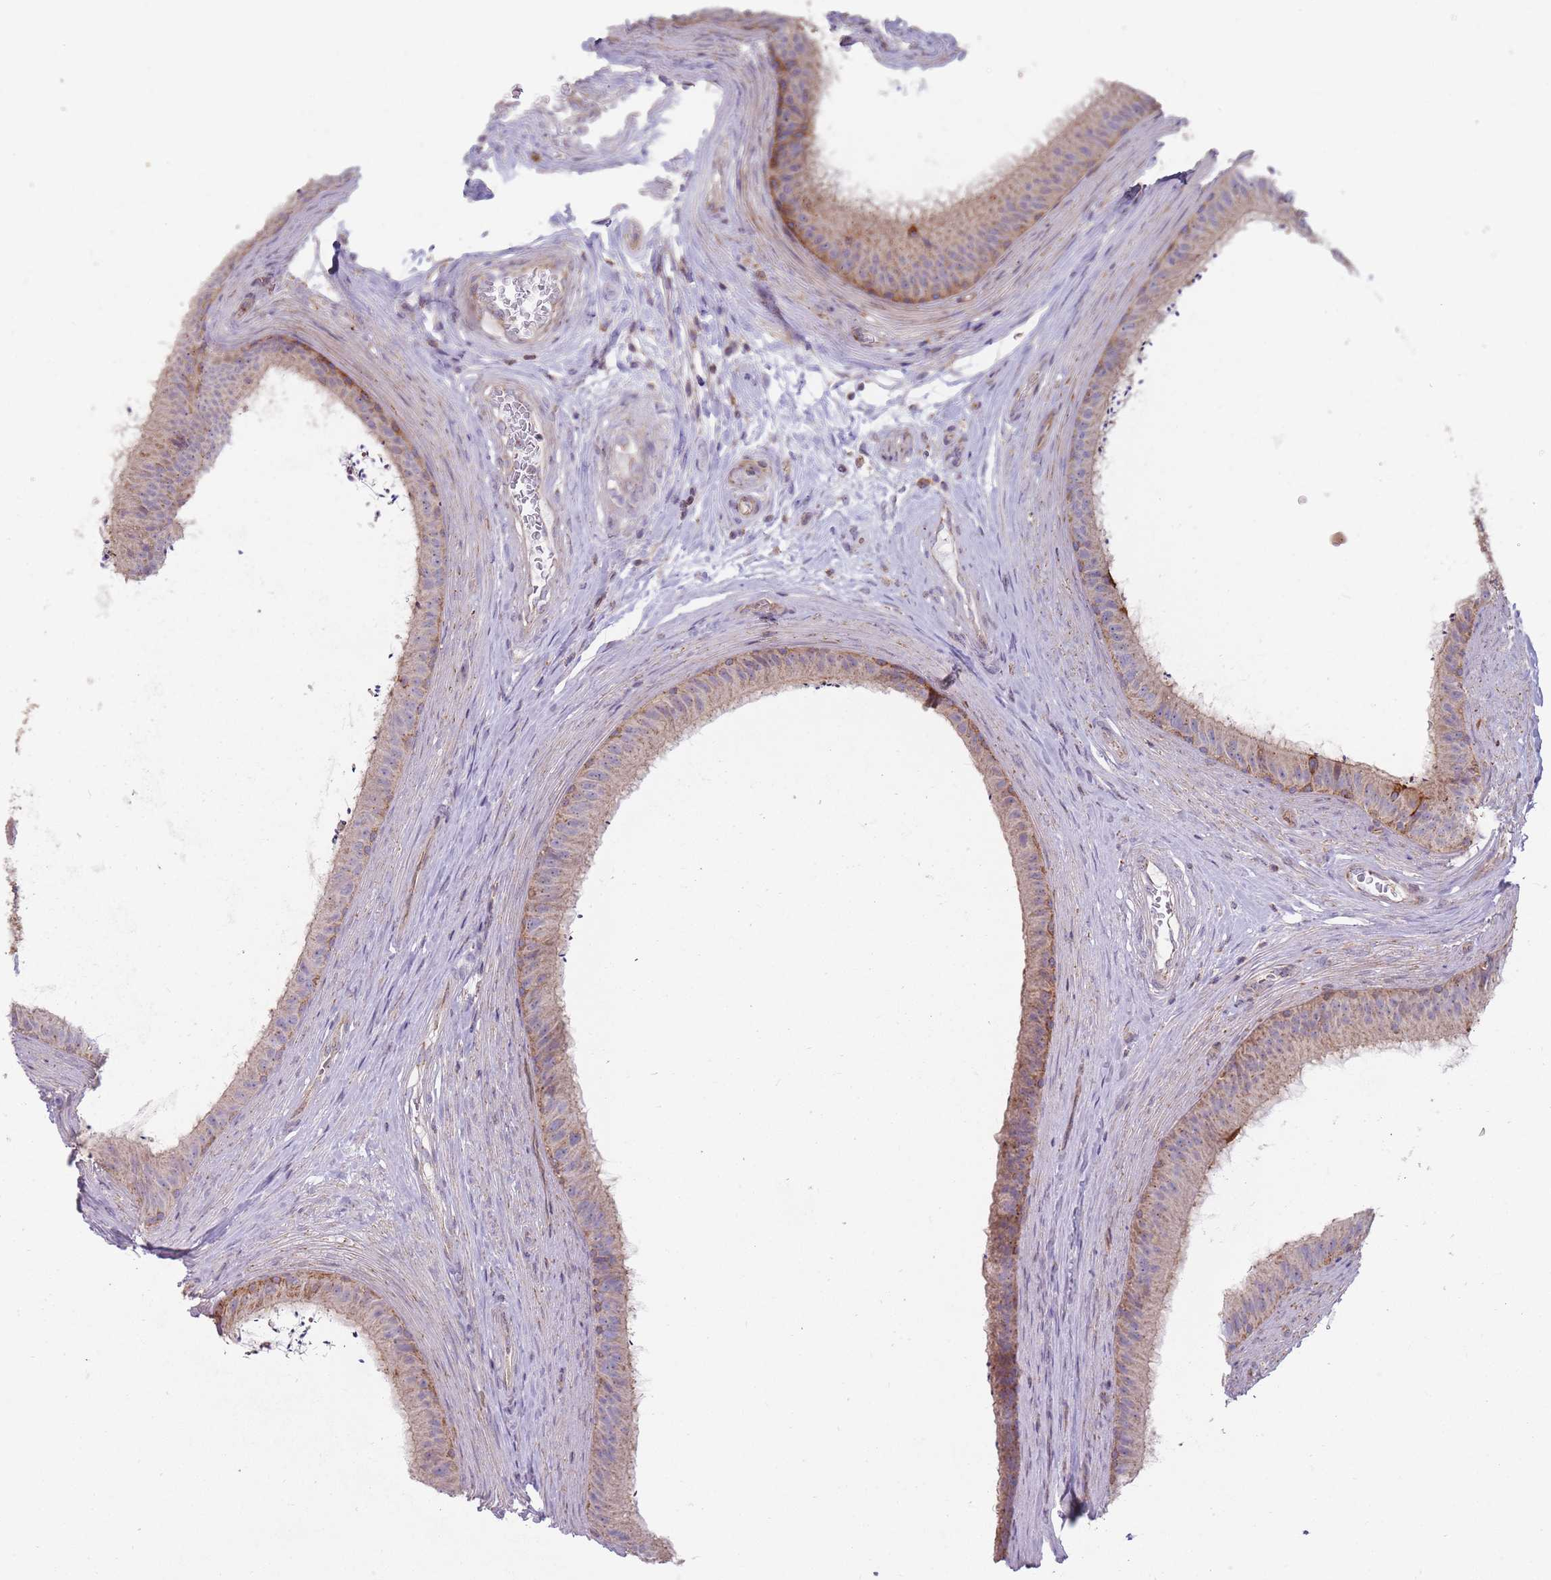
{"staining": {"intensity": "moderate", "quantity": "25%-75%", "location": "cytoplasmic/membranous"}, "tissue": "epididymis", "cell_type": "Glandular cells", "image_type": "normal", "snomed": [{"axis": "morphology", "description": "Normal tissue, NOS"}, {"axis": "topography", "description": "Testis"}, {"axis": "topography", "description": "Epididymis"}], "caption": "DAB immunohistochemical staining of normal human epididymis displays moderate cytoplasmic/membranous protein staining in about 25%-75% of glandular cells. (DAB = brown stain, brightfield microscopy at high magnification).", "gene": "ENSG00000255639", "patient": {"sex": "male", "age": 41}}